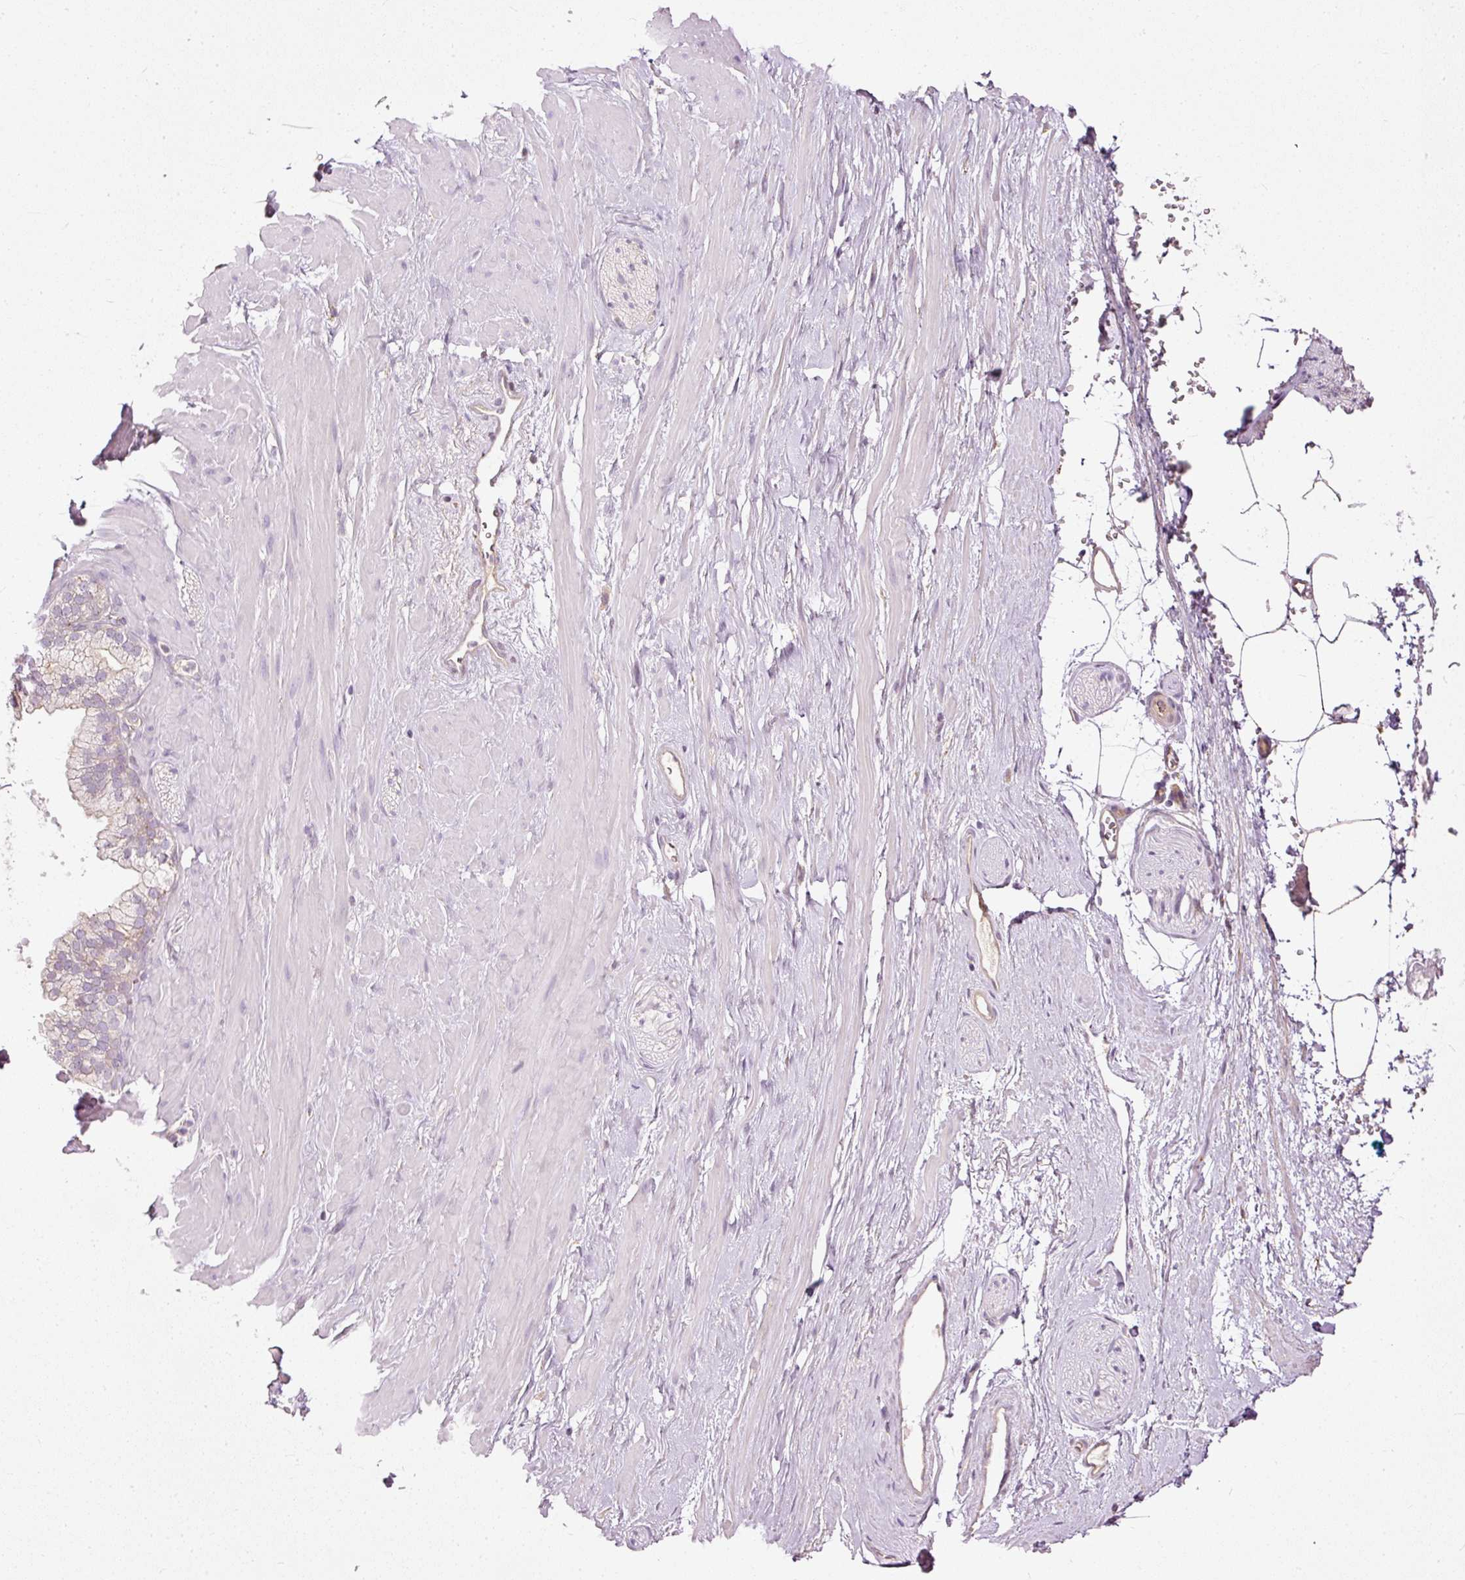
{"staining": {"intensity": "negative", "quantity": "none", "location": "none"}, "tissue": "adipose tissue", "cell_type": "Adipocytes", "image_type": "normal", "snomed": [{"axis": "morphology", "description": "Normal tissue, NOS"}, {"axis": "topography", "description": "Prostate"}, {"axis": "topography", "description": "Peripheral nerve tissue"}], "caption": "High power microscopy micrograph of an IHC photomicrograph of unremarkable adipose tissue, revealing no significant positivity in adipocytes.", "gene": "PAQR9", "patient": {"sex": "male", "age": 61}}